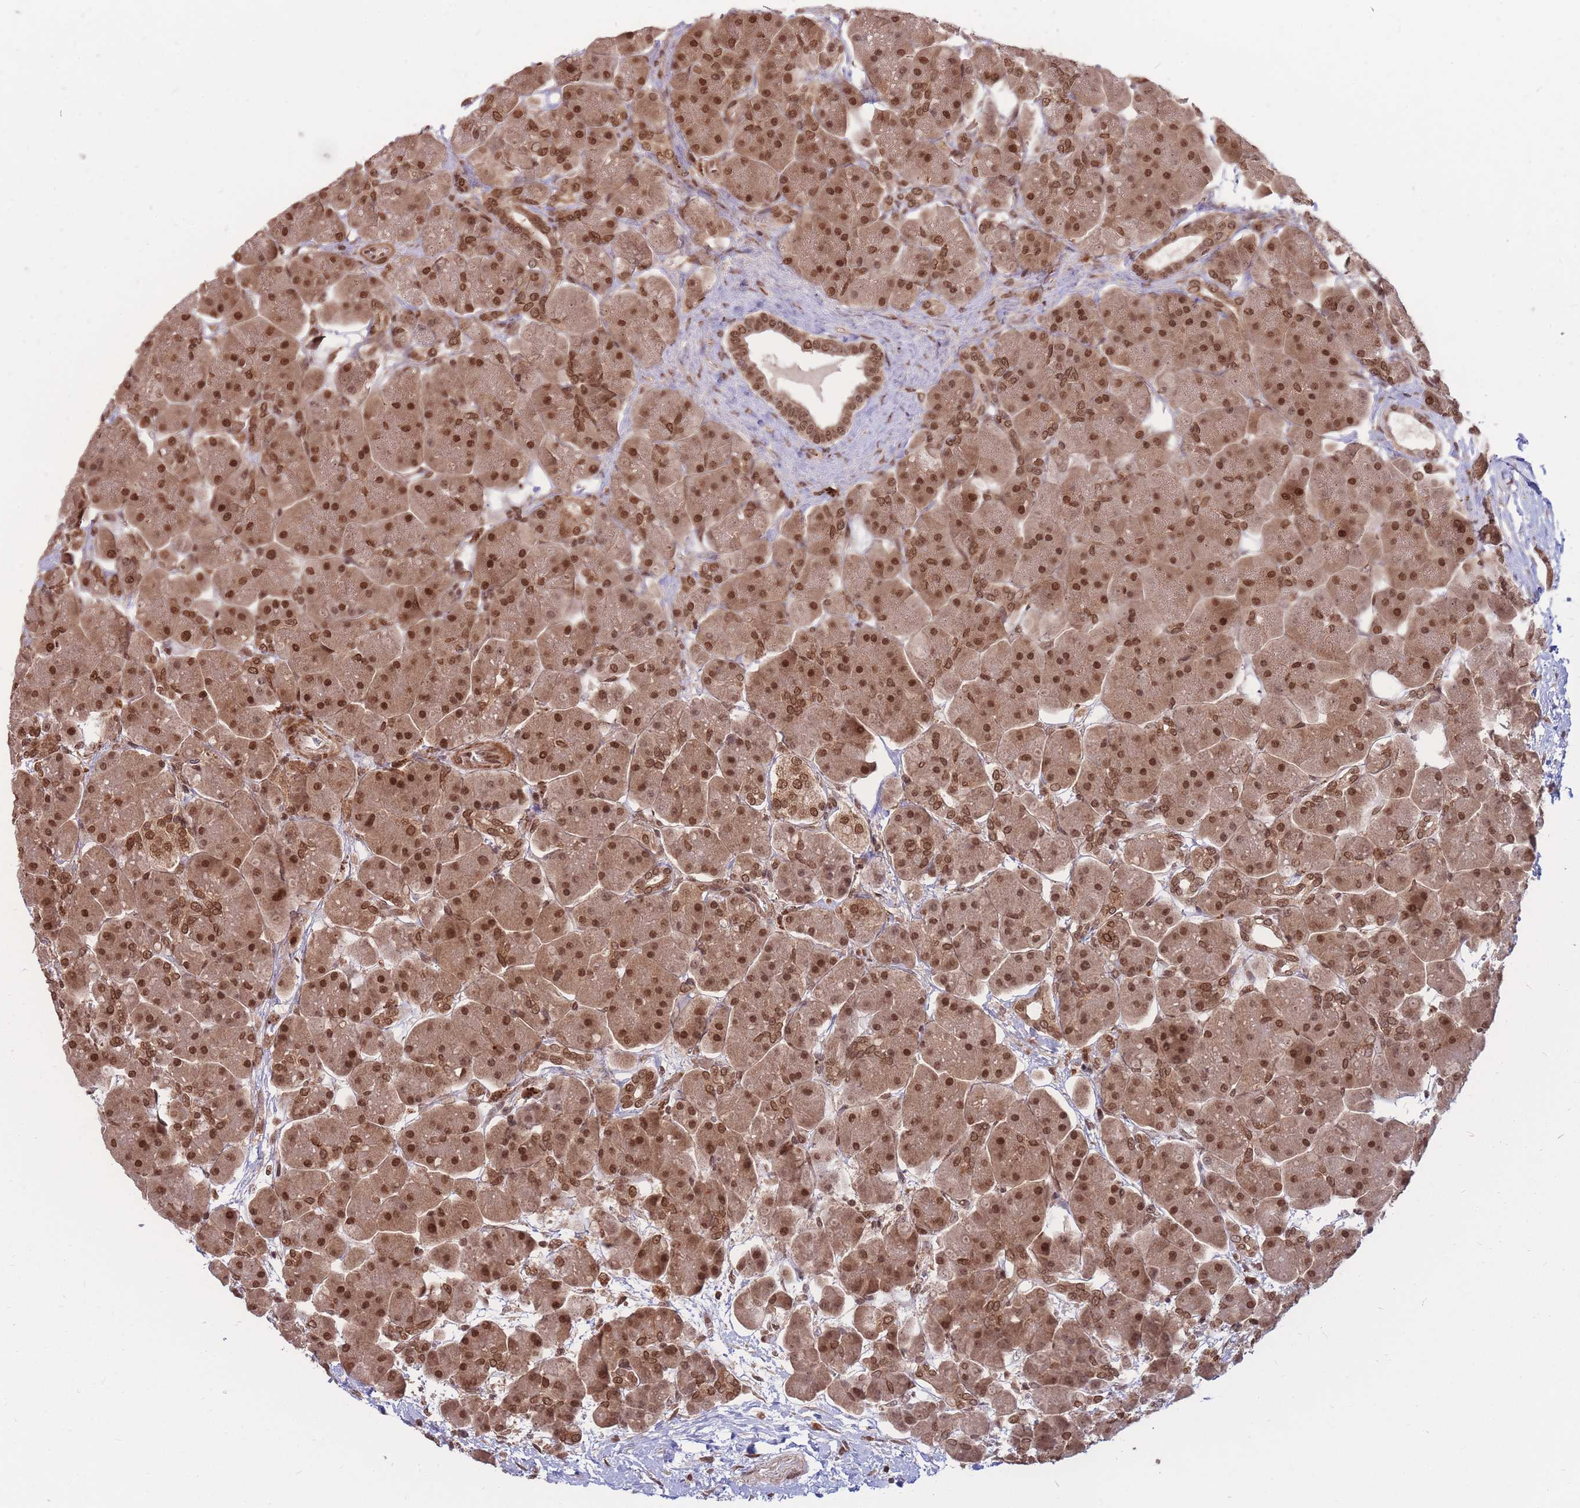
{"staining": {"intensity": "strong", "quantity": ">75%", "location": "cytoplasmic/membranous,nuclear"}, "tissue": "pancreas", "cell_type": "Exocrine glandular cells", "image_type": "normal", "snomed": [{"axis": "morphology", "description": "Normal tissue, NOS"}, {"axis": "topography", "description": "Pancreas"}], "caption": "This image demonstrates immunohistochemistry (IHC) staining of normal human pancreas, with high strong cytoplasmic/membranous,nuclear staining in approximately >75% of exocrine glandular cells.", "gene": "SRA1", "patient": {"sex": "male", "age": 66}}